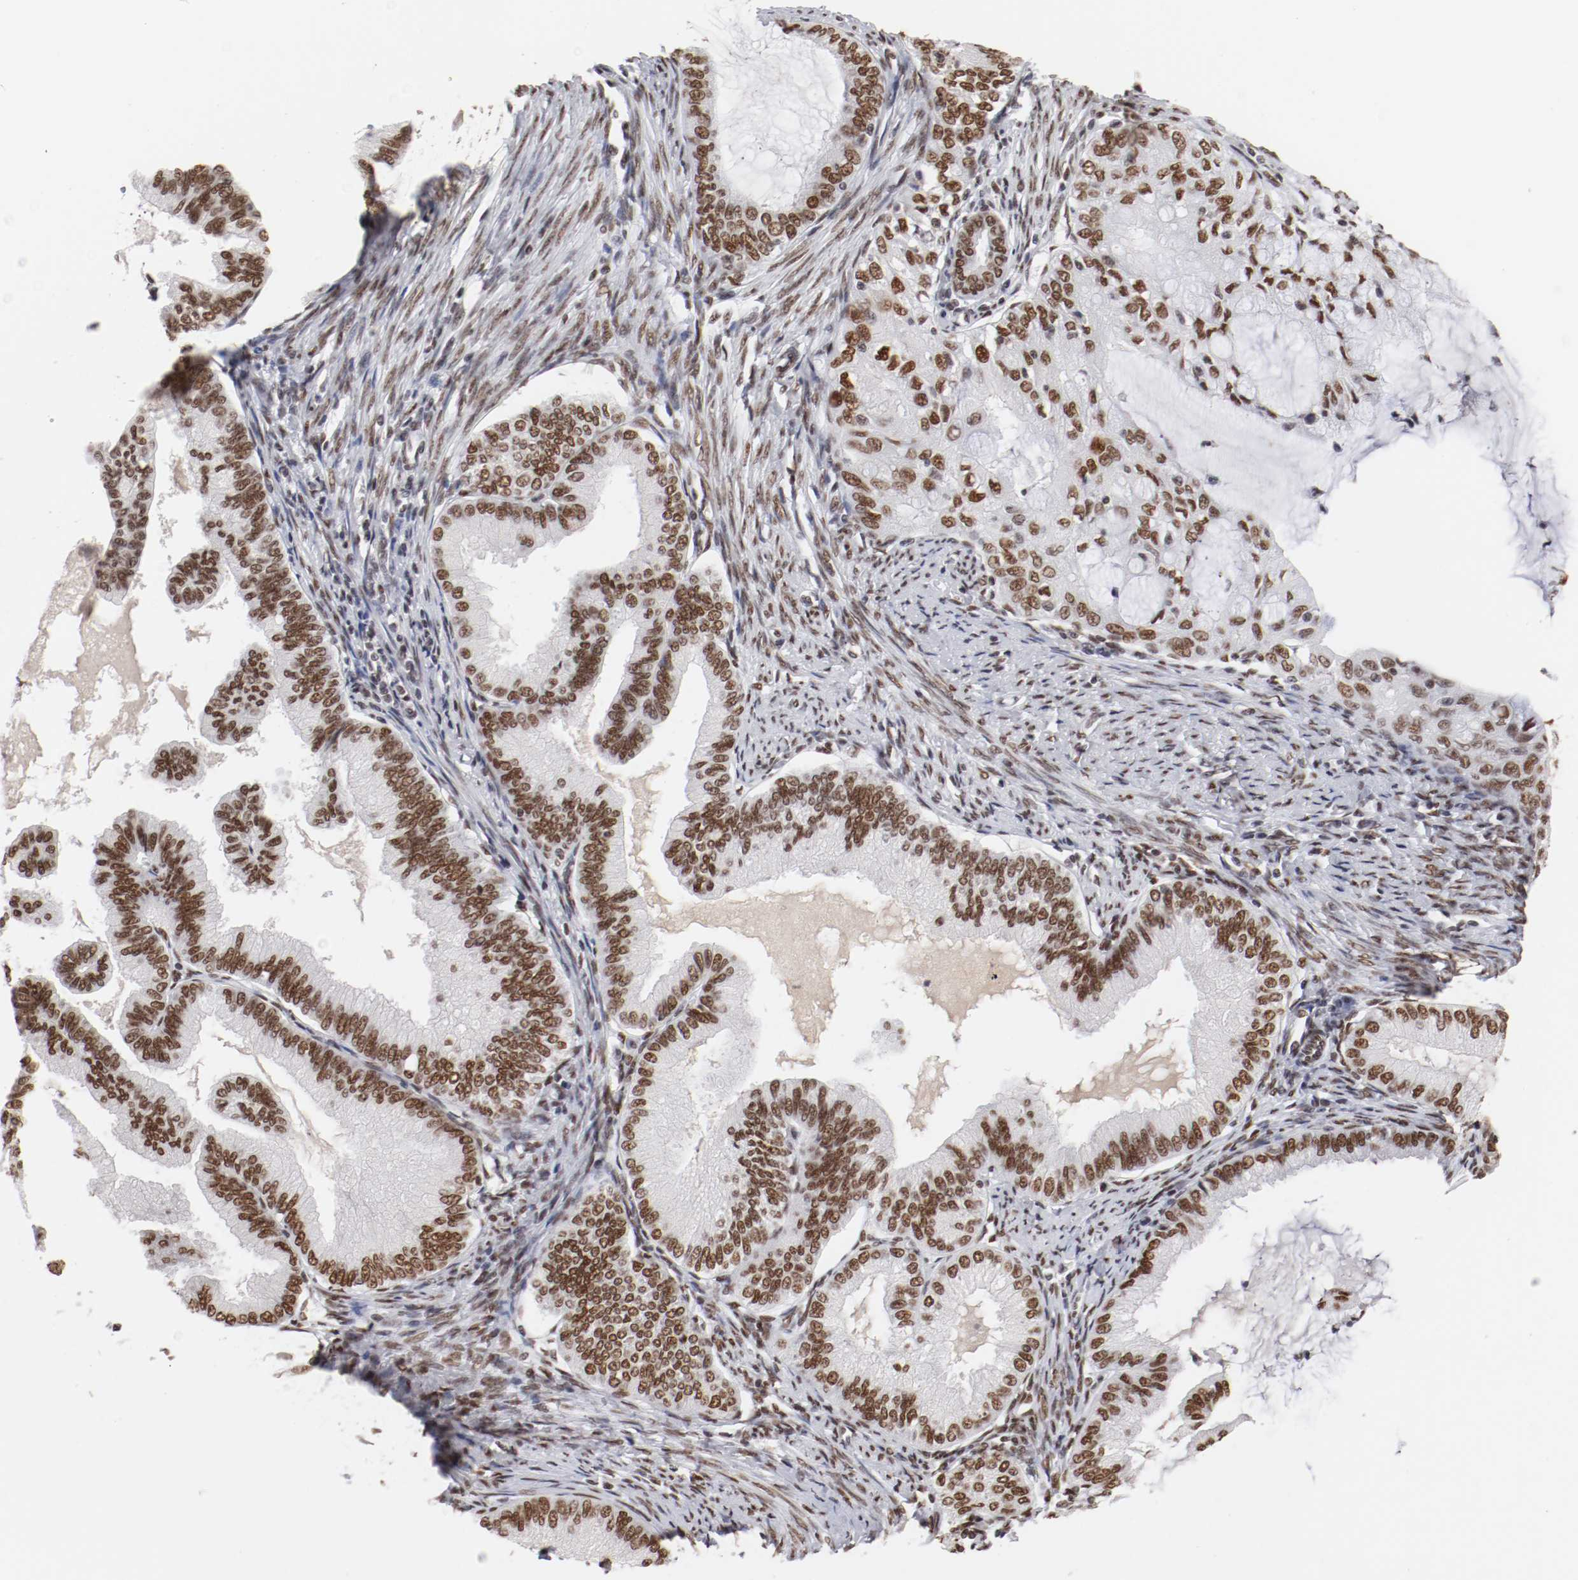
{"staining": {"intensity": "moderate", "quantity": ">75%", "location": "nuclear"}, "tissue": "endometrial cancer", "cell_type": "Tumor cells", "image_type": "cancer", "snomed": [{"axis": "morphology", "description": "Adenocarcinoma, NOS"}, {"axis": "topography", "description": "Endometrium"}], "caption": "Human endometrial cancer stained with a brown dye reveals moderate nuclear positive staining in approximately >75% of tumor cells.", "gene": "TP53BP1", "patient": {"sex": "female", "age": 86}}